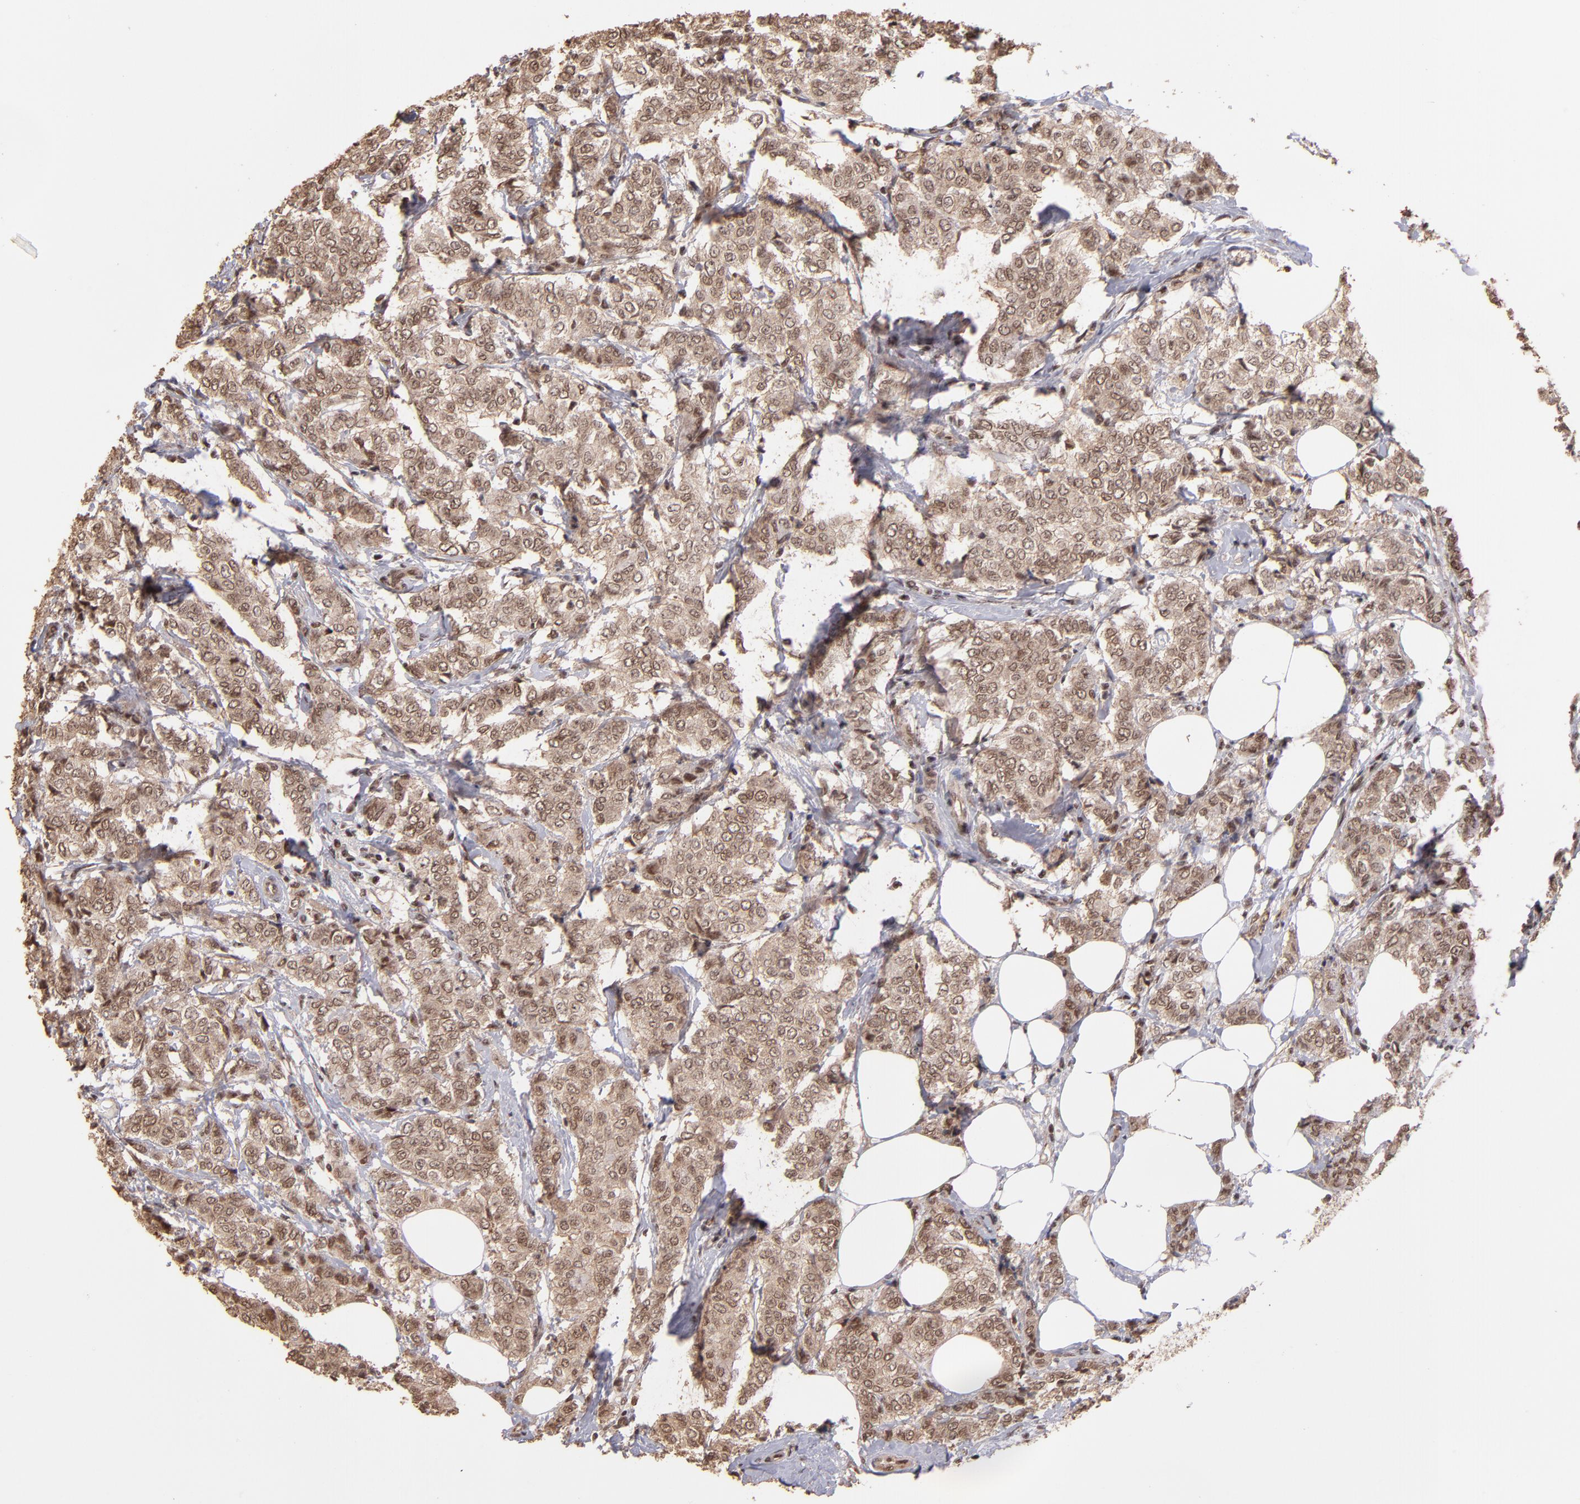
{"staining": {"intensity": "moderate", "quantity": ">75%", "location": "cytoplasmic/membranous,nuclear"}, "tissue": "breast cancer", "cell_type": "Tumor cells", "image_type": "cancer", "snomed": [{"axis": "morphology", "description": "Lobular carcinoma"}, {"axis": "topography", "description": "Breast"}], "caption": "Immunohistochemistry (IHC) image of neoplastic tissue: human breast cancer stained using immunohistochemistry (IHC) shows medium levels of moderate protein expression localized specifically in the cytoplasmic/membranous and nuclear of tumor cells, appearing as a cytoplasmic/membranous and nuclear brown color.", "gene": "TERF2", "patient": {"sex": "female", "age": 60}}